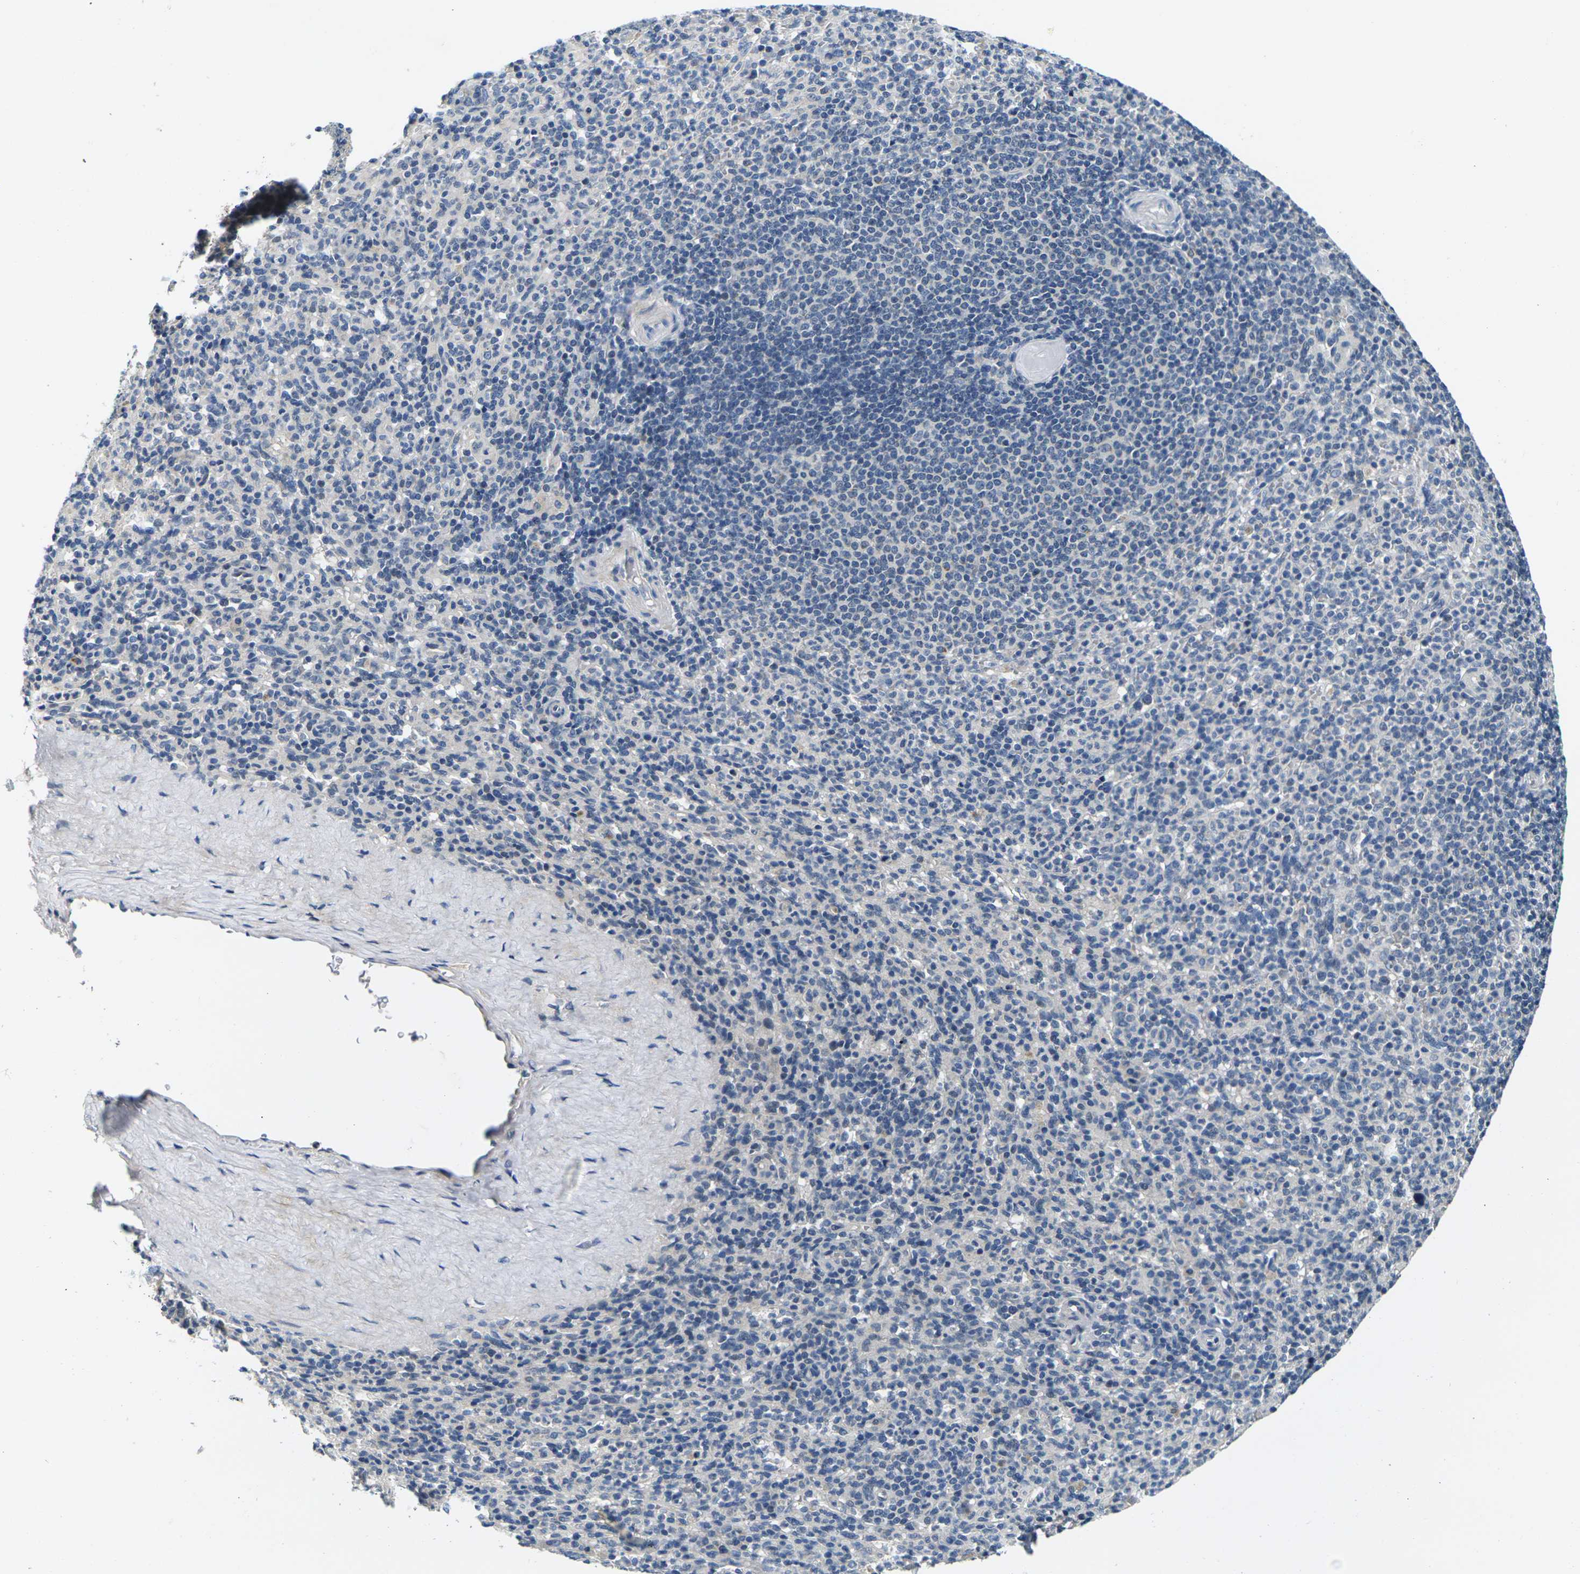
{"staining": {"intensity": "weak", "quantity": "<25%", "location": "cytoplasmic/membranous"}, "tissue": "spleen", "cell_type": "Cells in red pulp", "image_type": "normal", "snomed": [{"axis": "morphology", "description": "Normal tissue, NOS"}, {"axis": "topography", "description": "Spleen"}], "caption": "Protein analysis of benign spleen shows no significant positivity in cells in red pulp. Brightfield microscopy of IHC stained with DAB (3,3'-diaminobenzidine) (brown) and hematoxylin (blue), captured at high magnification.", "gene": "SHISAL2B", "patient": {"sex": "male", "age": 36}}